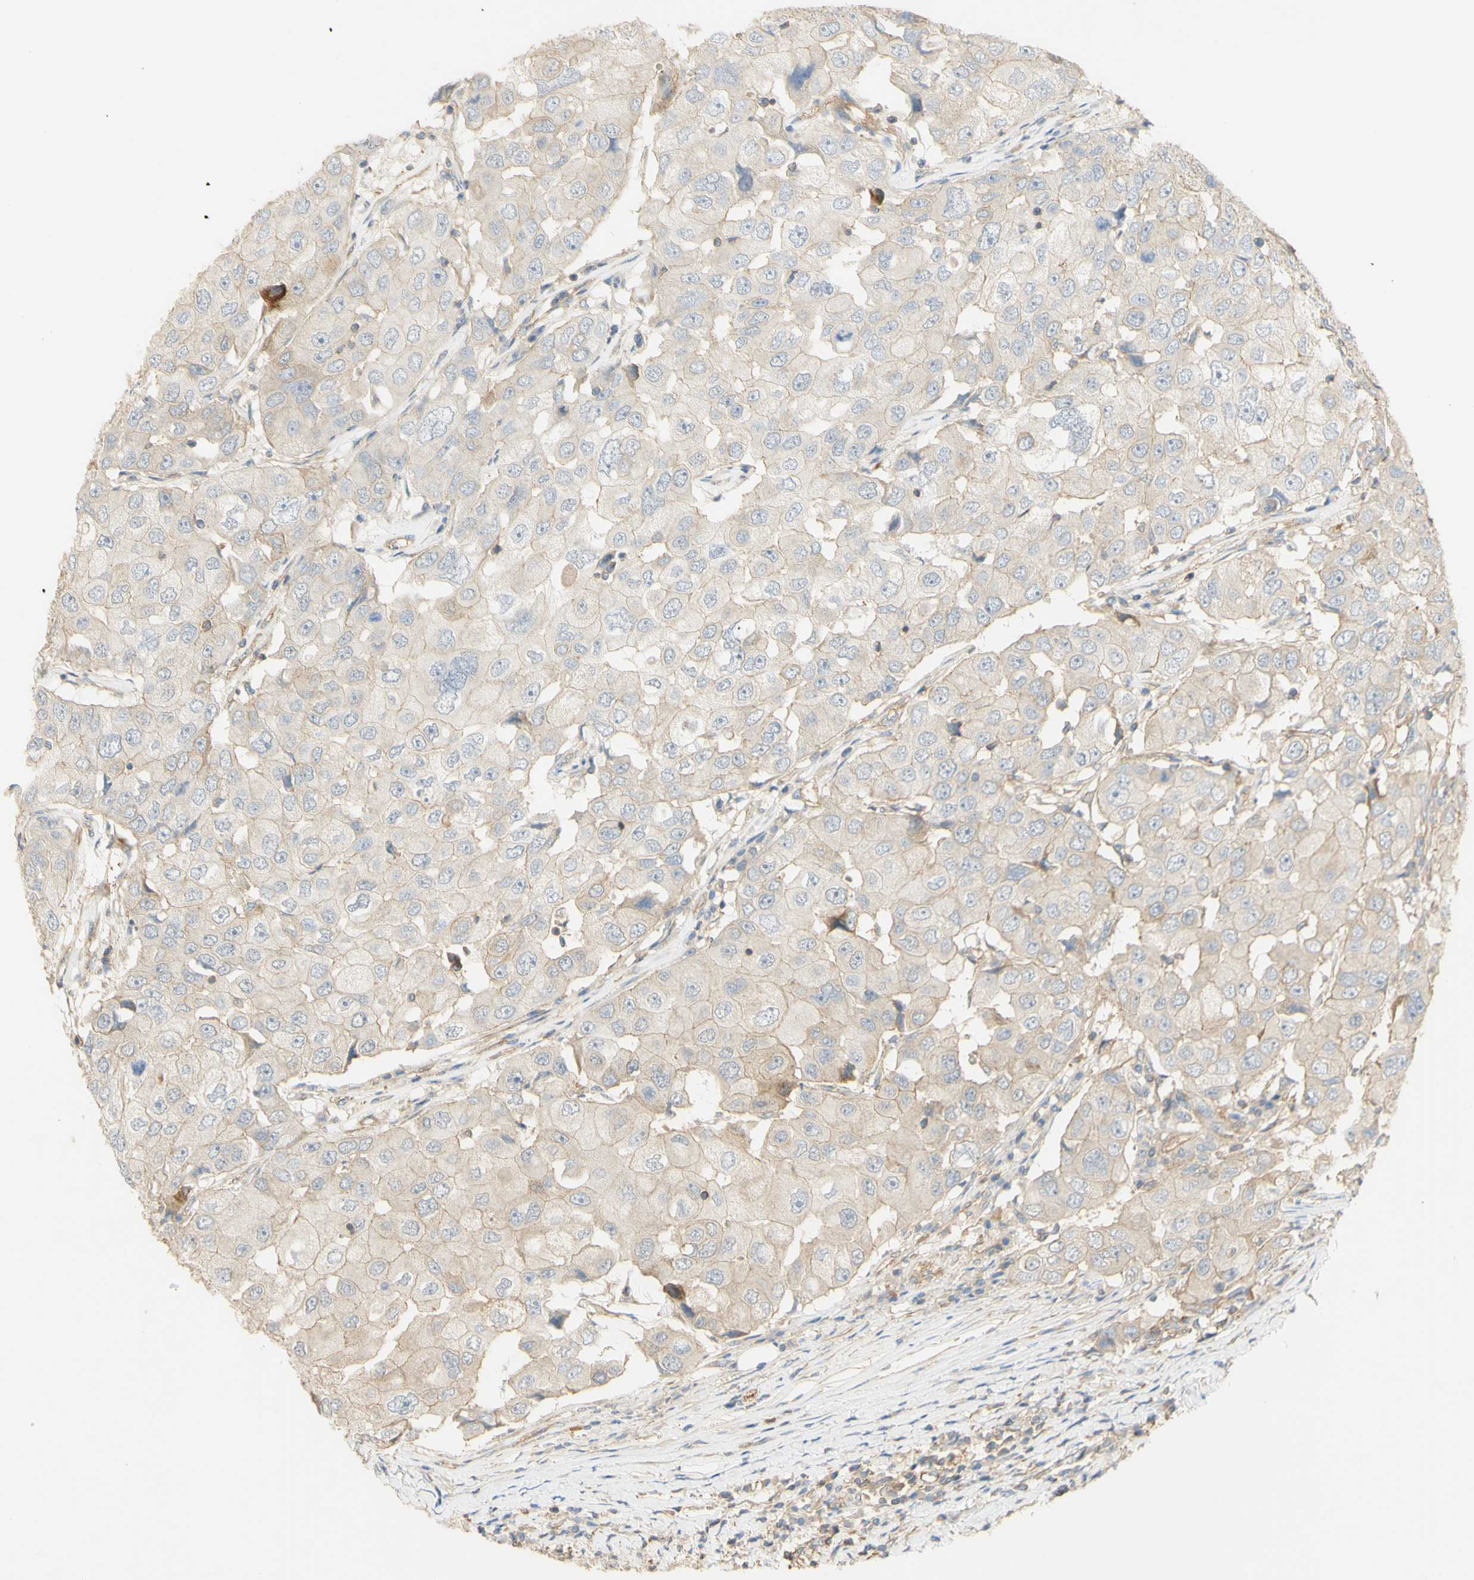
{"staining": {"intensity": "negative", "quantity": "none", "location": "none"}, "tissue": "breast cancer", "cell_type": "Tumor cells", "image_type": "cancer", "snomed": [{"axis": "morphology", "description": "Duct carcinoma"}, {"axis": "topography", "description": "Breast"}], "caption": "DAB (3,3'-diaminobenzidine) immunohistochemical staining of human breast invasive ductal carcinoma exhibits no significant positivity in tumor cells.", "gene": "KCNE4", "patient": {"sex": "female", "age": 27}}